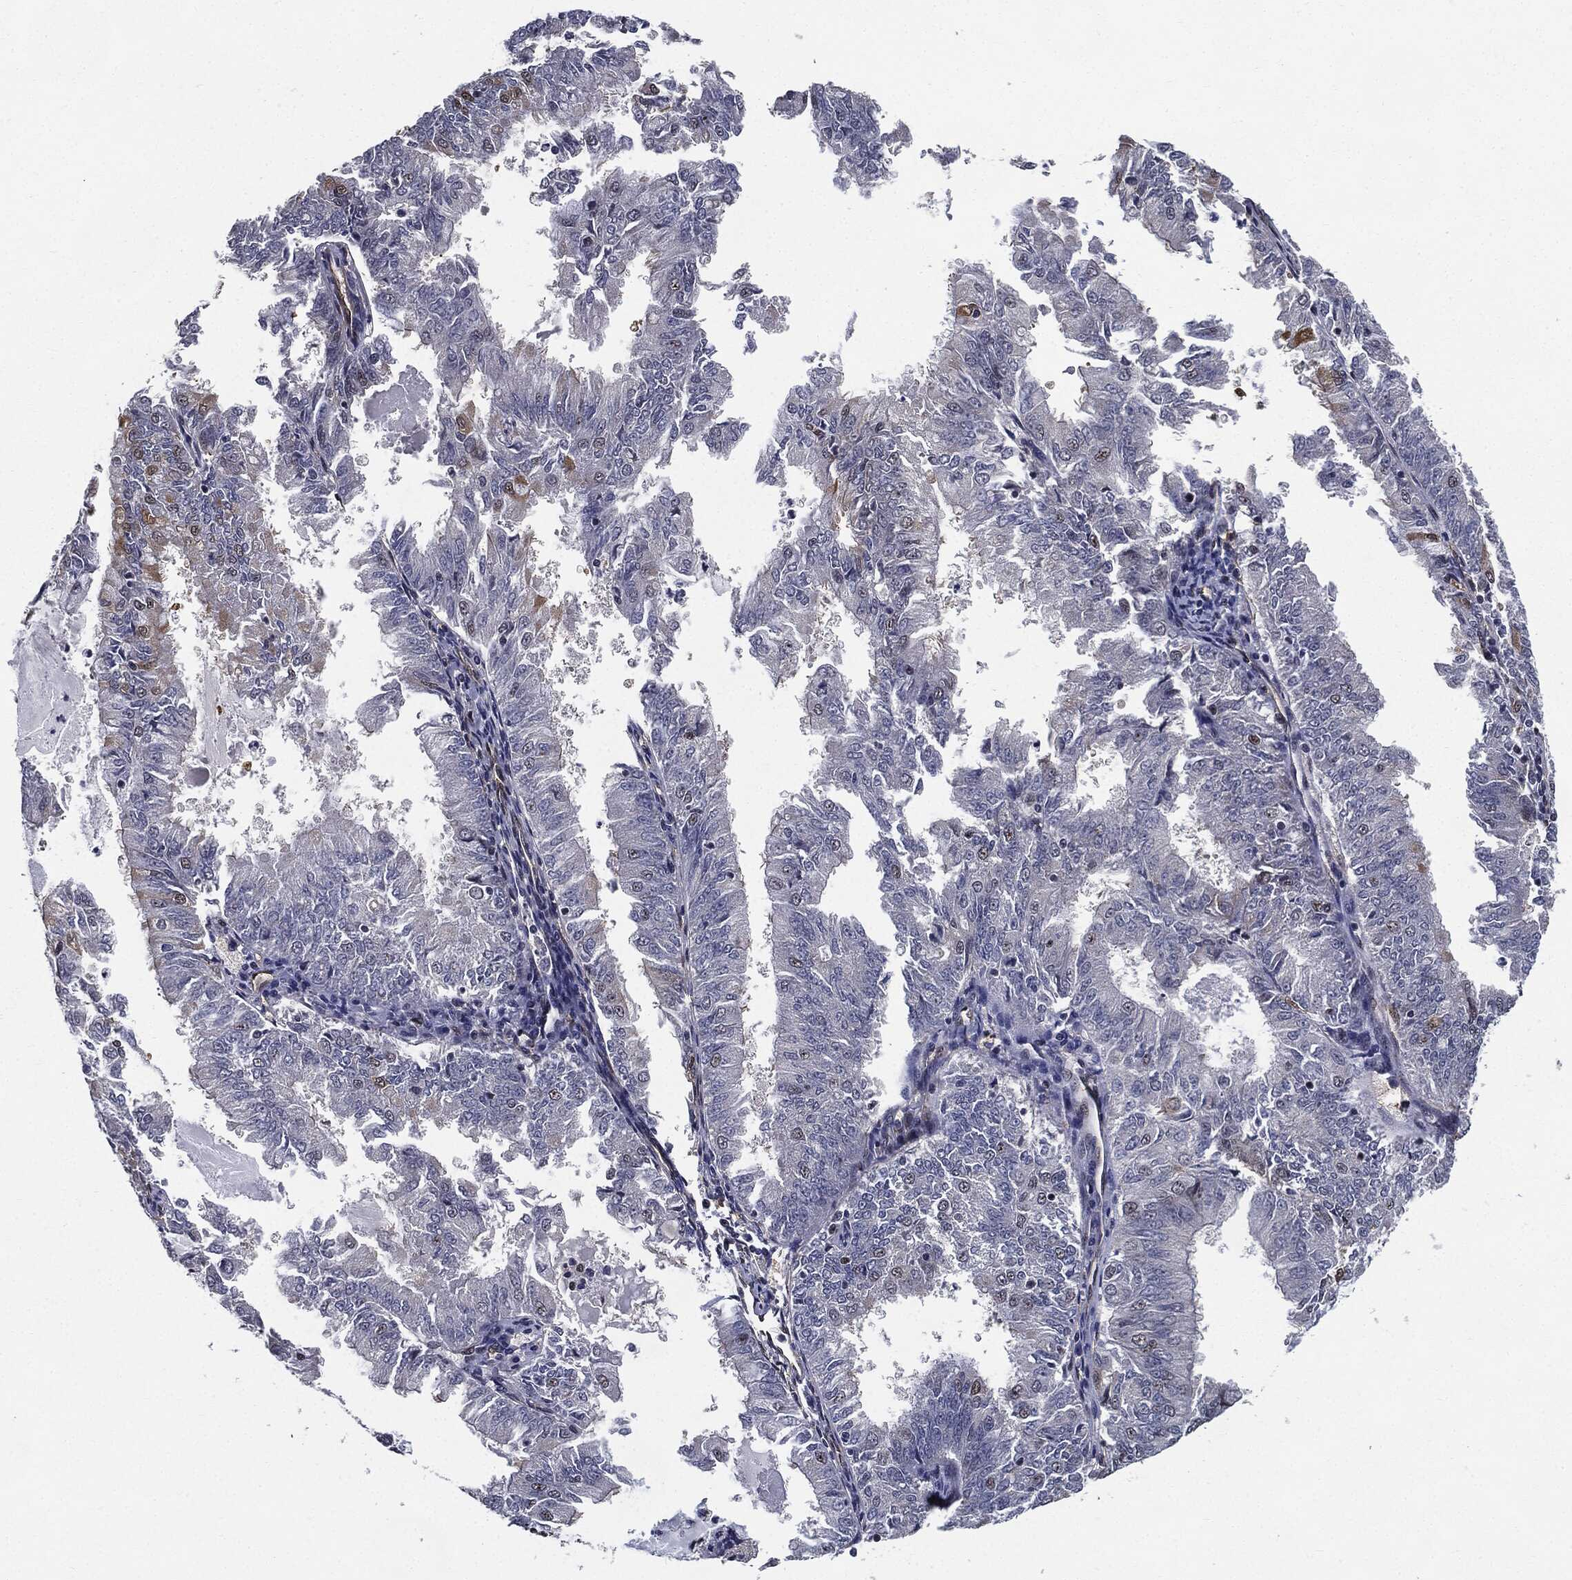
{"staining": {"intensity": "negative", "quantity": "none", "location": "none"}, "tissue": "endometrial cancer", "cell_type": "Tumor cells", "image_type": "cancer", "snomed": [{"axis": "morphology", "description": "Adenocarcinoma, NOS"}, {"axis": "topography", "description": "Endometrium"}], "caption": "This image is of adenocarcinoma (endometrial) stained with immunohistochemistry to label a protein in brown with the nuclei are counter-stained blue. There is no positivity in tumor cells.", "gene": "JUN", "patient": {"sex": "female", "age": 57}}